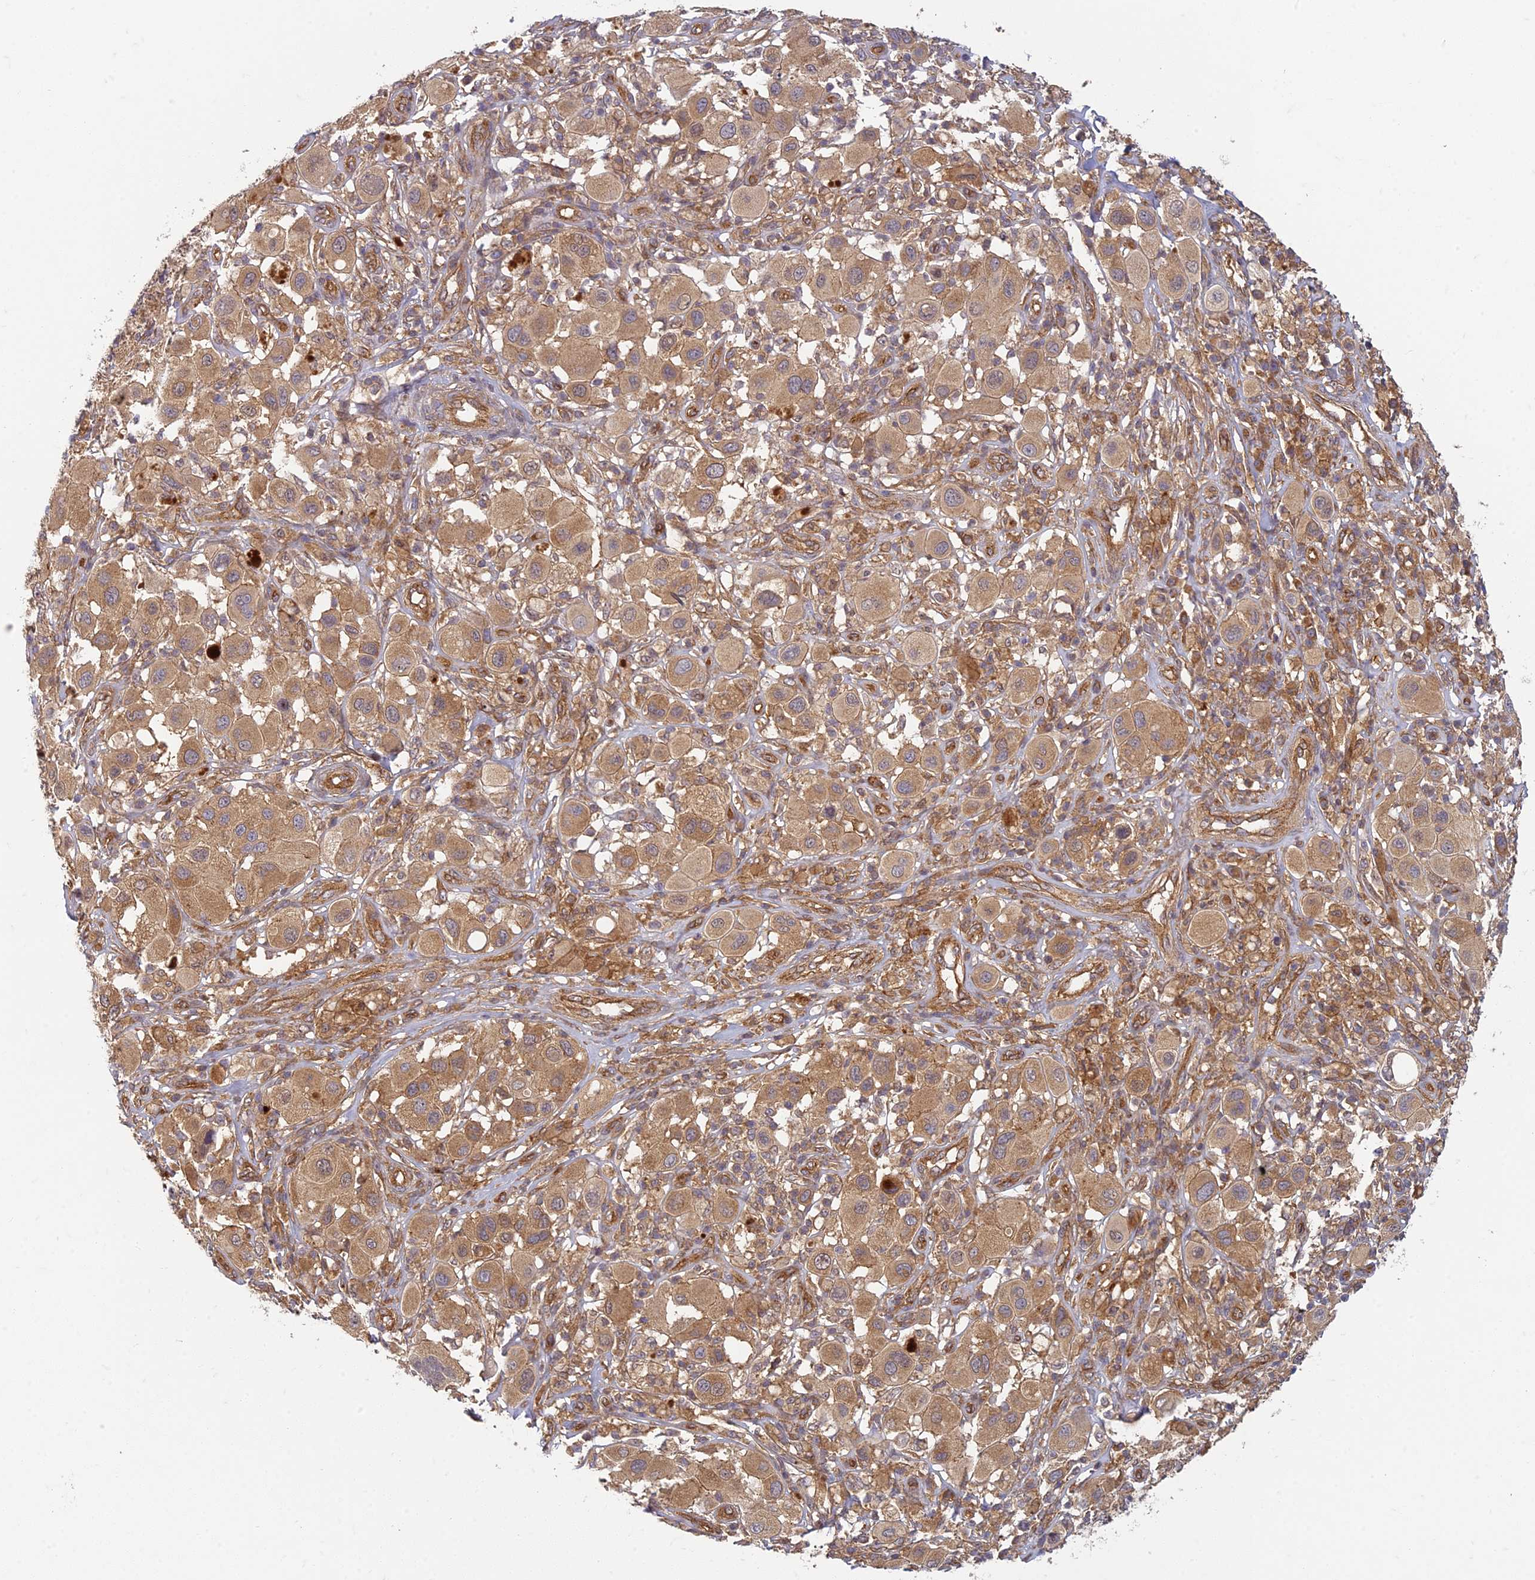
{"staining": {"intensity": "moderate", "quantity": ">75%", "location": "cytoplasmic/membranous"}, "tissue": "melanoma", "cell_type": "Tumor cells", "image_type": "cancer", "snomed": [{"axis": "morphology", "description": "Malignant melanoma, Metastatic site"}, {"axis": "topography", "description": "Skin"}], "caption": "Immunohistochemistry (IHC) staining of melanoma, which reveals medium levels of moderate cytoplasmic/membranous positivity in approximately >75% of tumor cells indicating moderate cytoplasmic/membranous protein expression. The staining was performed using DAB (brown) for protein detection and nuclei were counterstained in hematoxylin (blue).", "gene": "TCF25", "patient": {"sex": "male", "age": 41}}